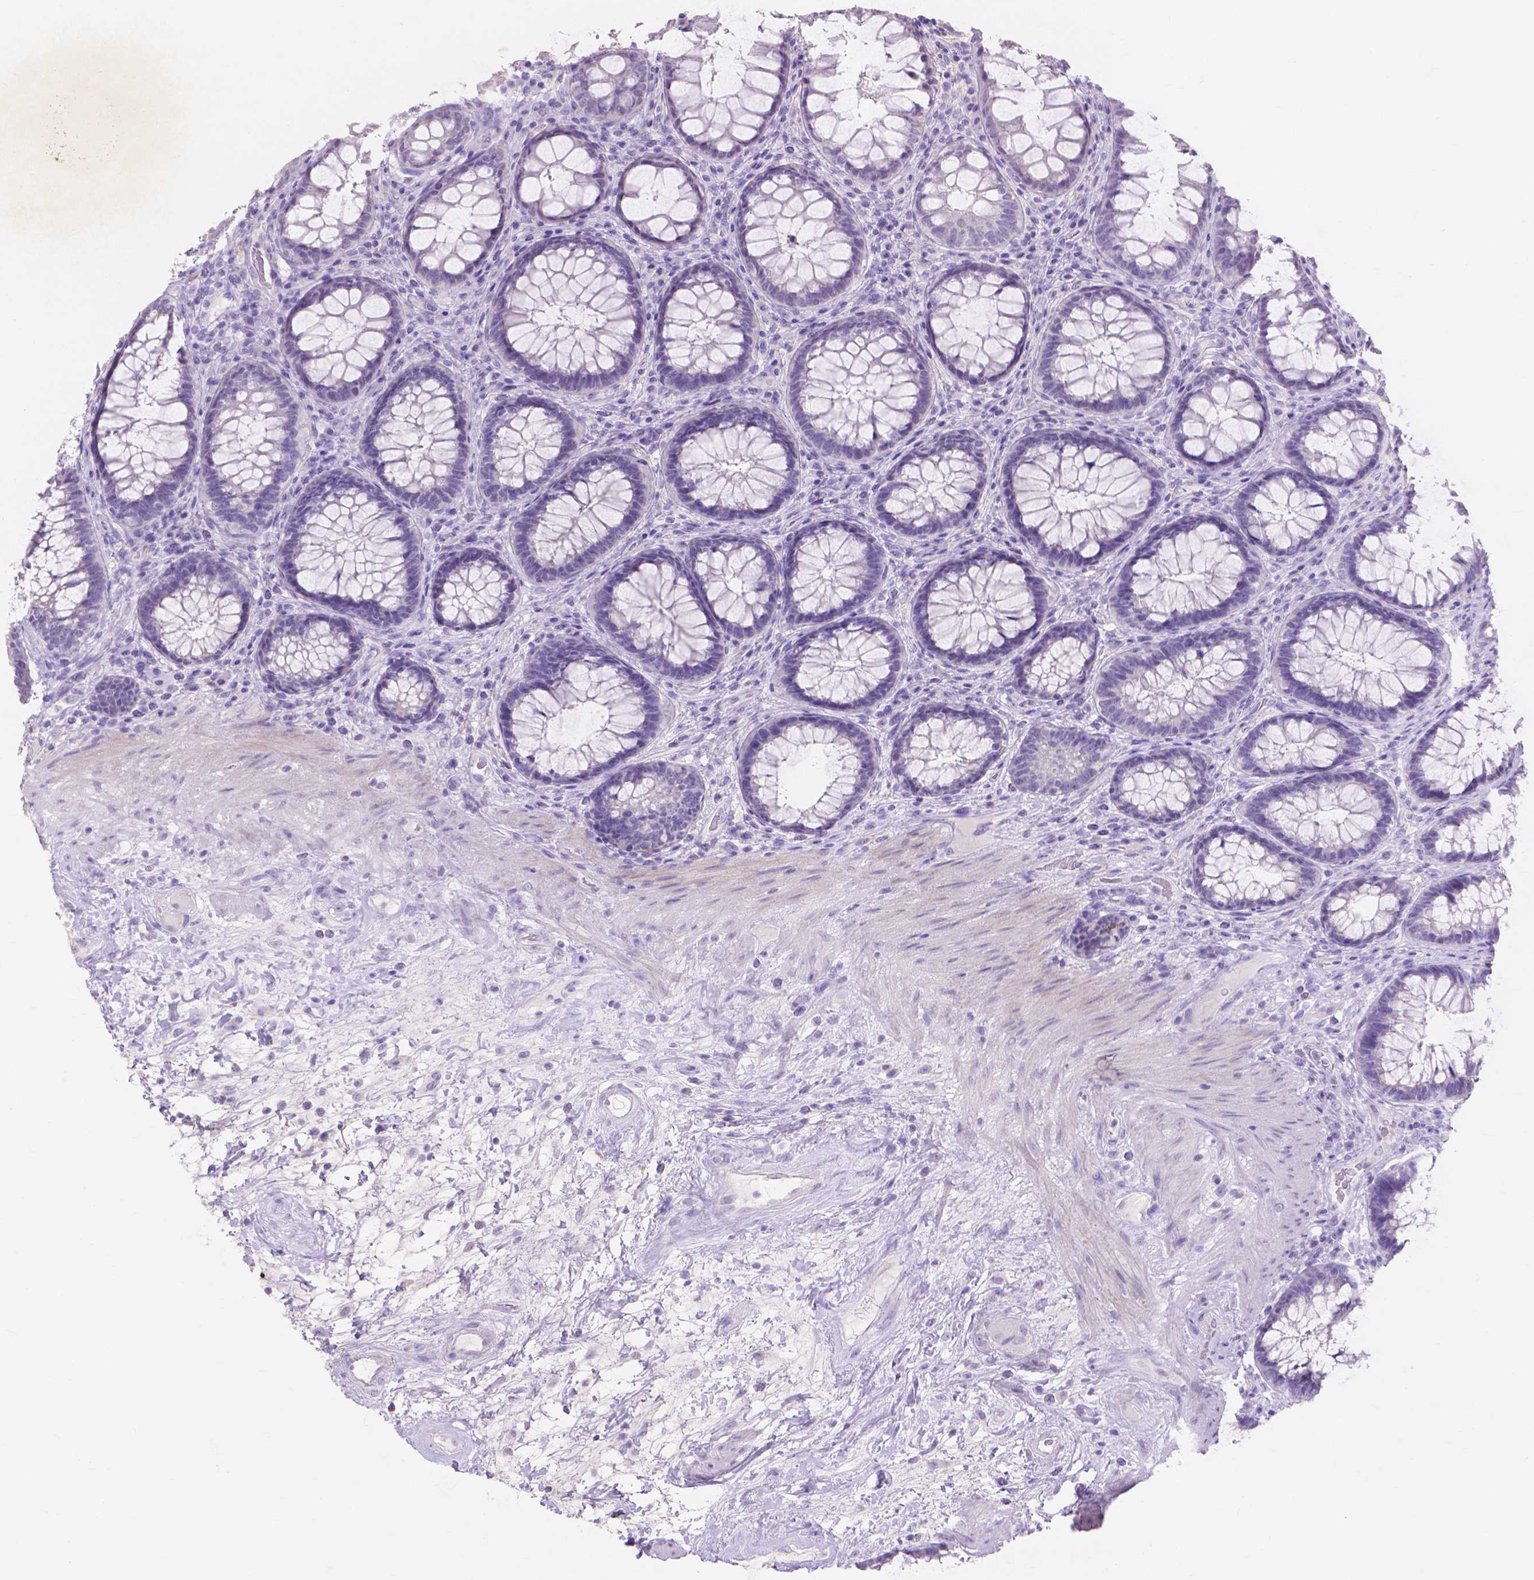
{"staining": {"intensity": "negative", "quantity": "none", "location": "none"}, "tissue": "rectum", "cell_type": "Glandular cells", "image_type": "normal", "snomed": [{"axis": "morphology", "description": "Normal tissue, NOS"}, {"axis": "topography", "description": "Rectum"}], "caption": "IHC of benign human rectum shows no positivity in glandular cells. (DAB (3,3'-diaminobenzidine) IHC with hematoxylin counter stain).", "gene": "MMP11", "patient": {"sex": "male", "age": 72}}